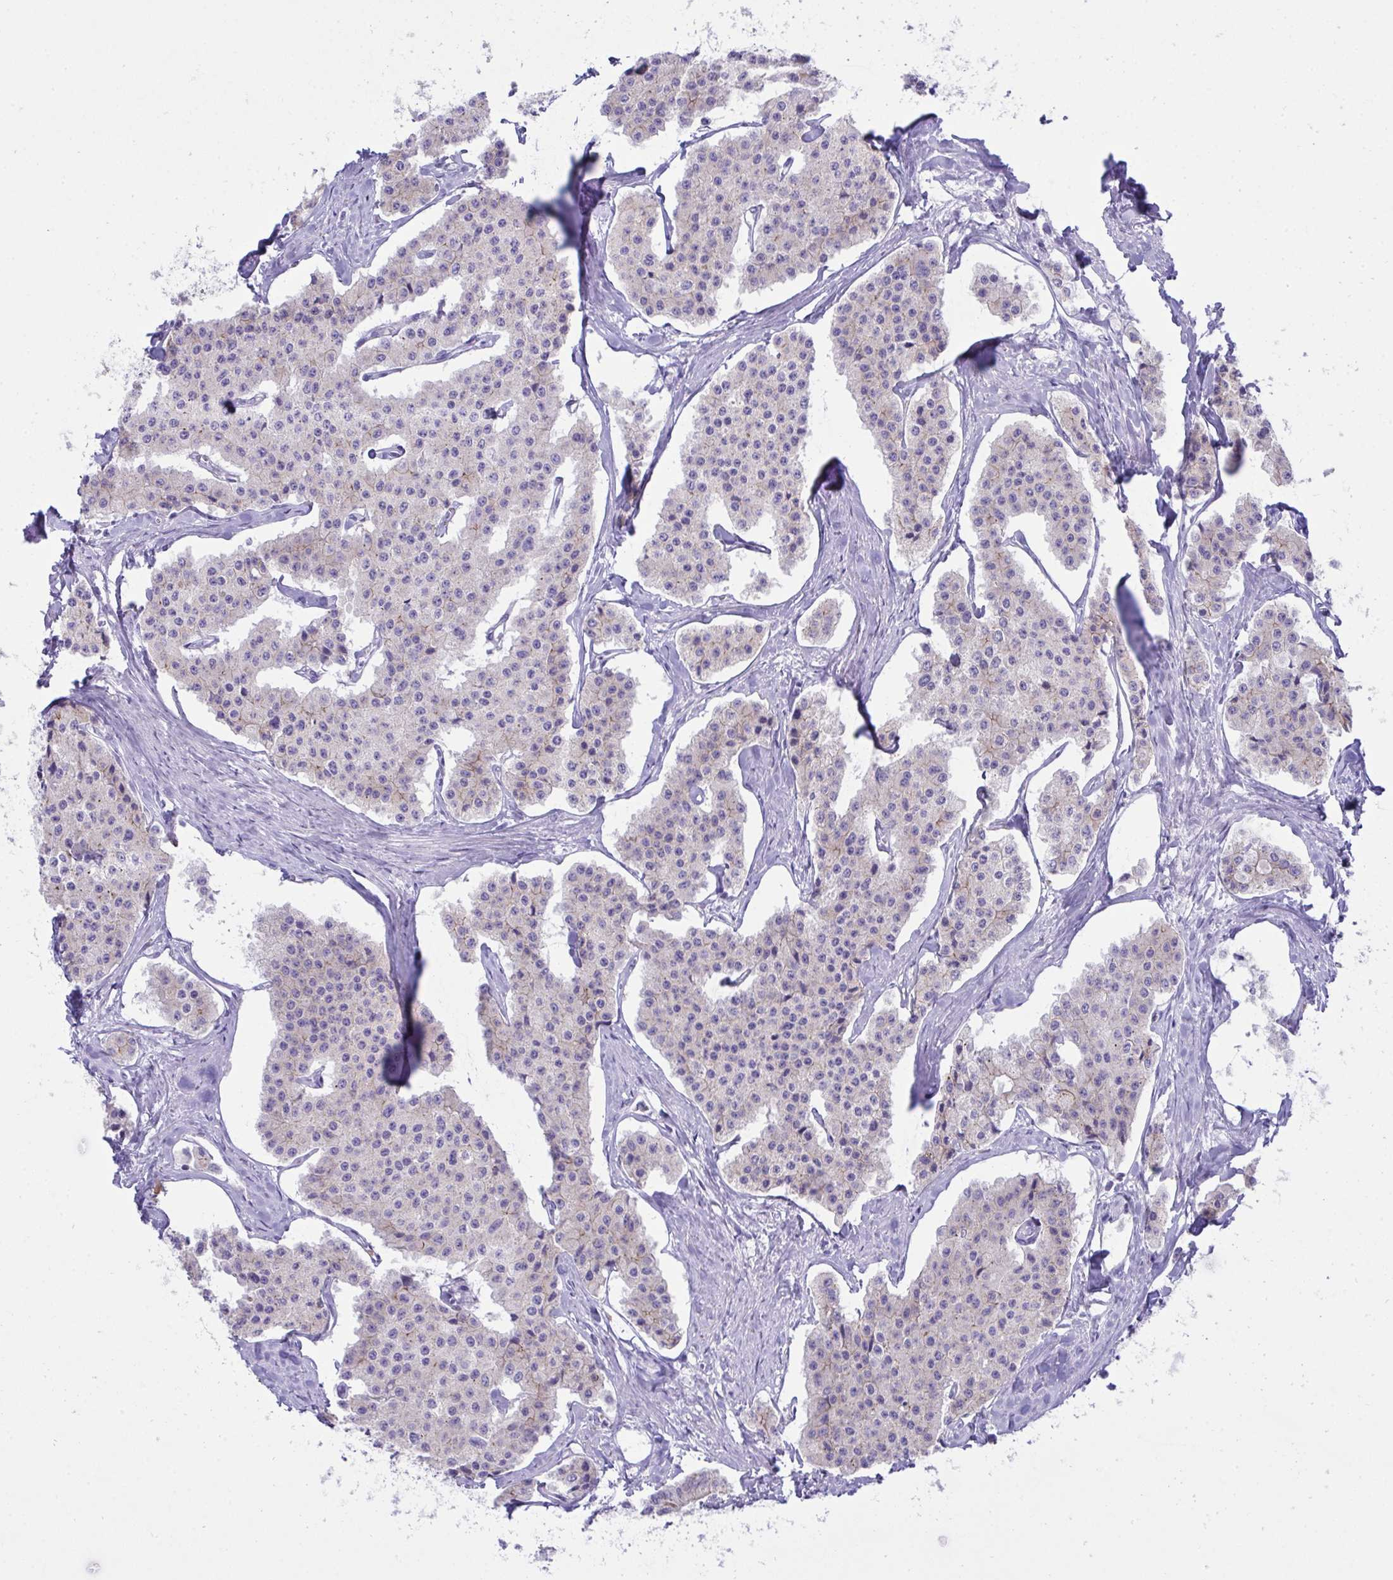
{"staining": {"intensity": "weak", "quantity": "<25%", "location": "cytoplasmic/membranous"}, "tissue": "carcinoid", "cell_type": "Tumor cells", "image_type": "cancer", "snomed": [{"axis": "morphology", "description": "Carcinoid, malignant, NOS"}, {"axis": "topography", "description": "Small intestine"}], "caption": "An immunohistochemistry (IHC) micrograph of carcinoid is shown. There is no staining in tumor cells of carcinoid.", "gene": "GLB1L2", "patient": {"sex": "female", "age": 65}}